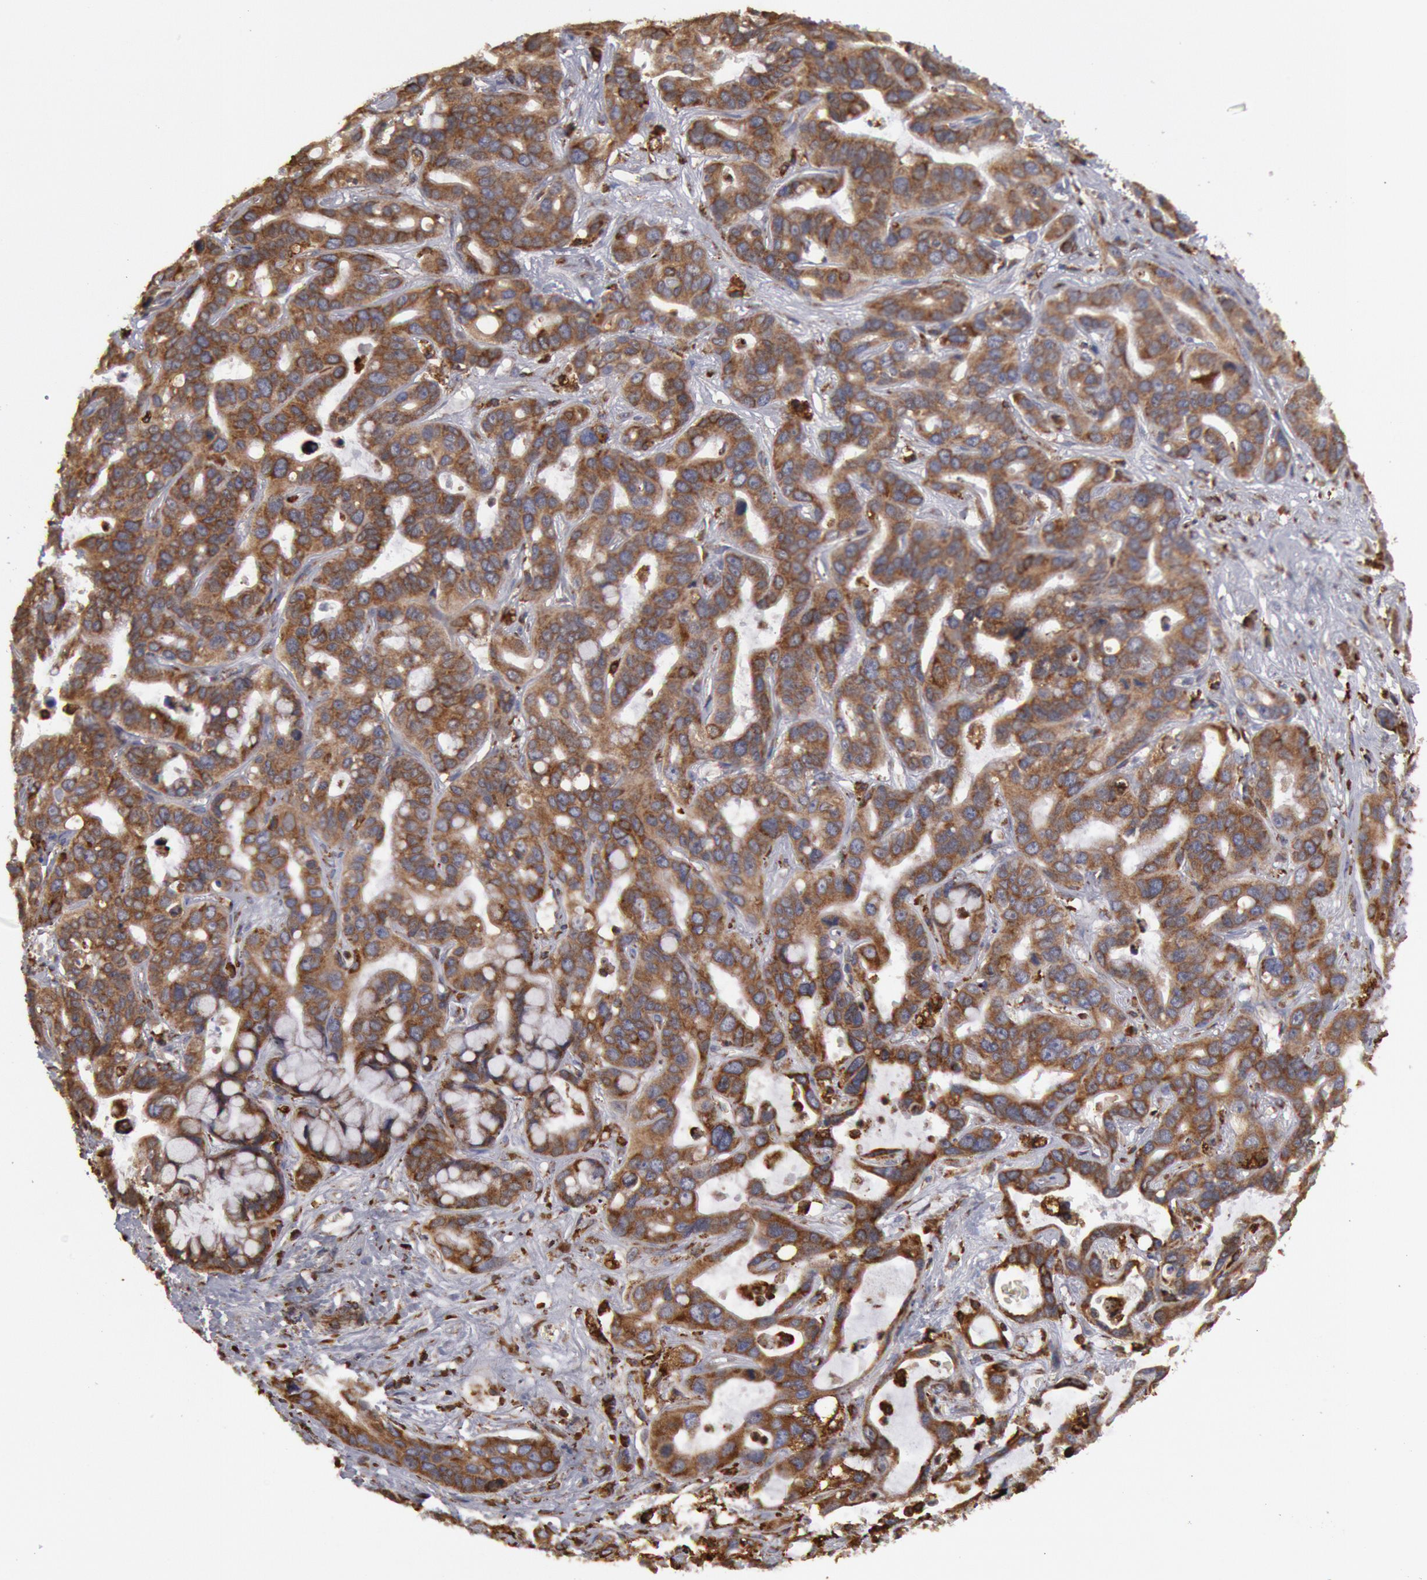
{"staining": {"intensity": "strong", "quantity": ">75%", "location": "cytoplasmic/membranous"}, "tissue": "liver cancer", "cell_type": "Tumor cells", "image_type": "cancer", "snomed": [{"axis": "morphology", "description": "Cholangiocarcinoma"}, {"axis": "topography", "description": "Liver"}], "caption": "Immunohistochemical staining of liver cholangiocarcinoma reveals high levels of strong cytoplasmic/membranous protein staining in about >75% of tumor cells. (DAB = brown stain, brightfield microscopy at high magnification).", "gene": "ERP44", "patient": {"sex": "female", "age": 65}}